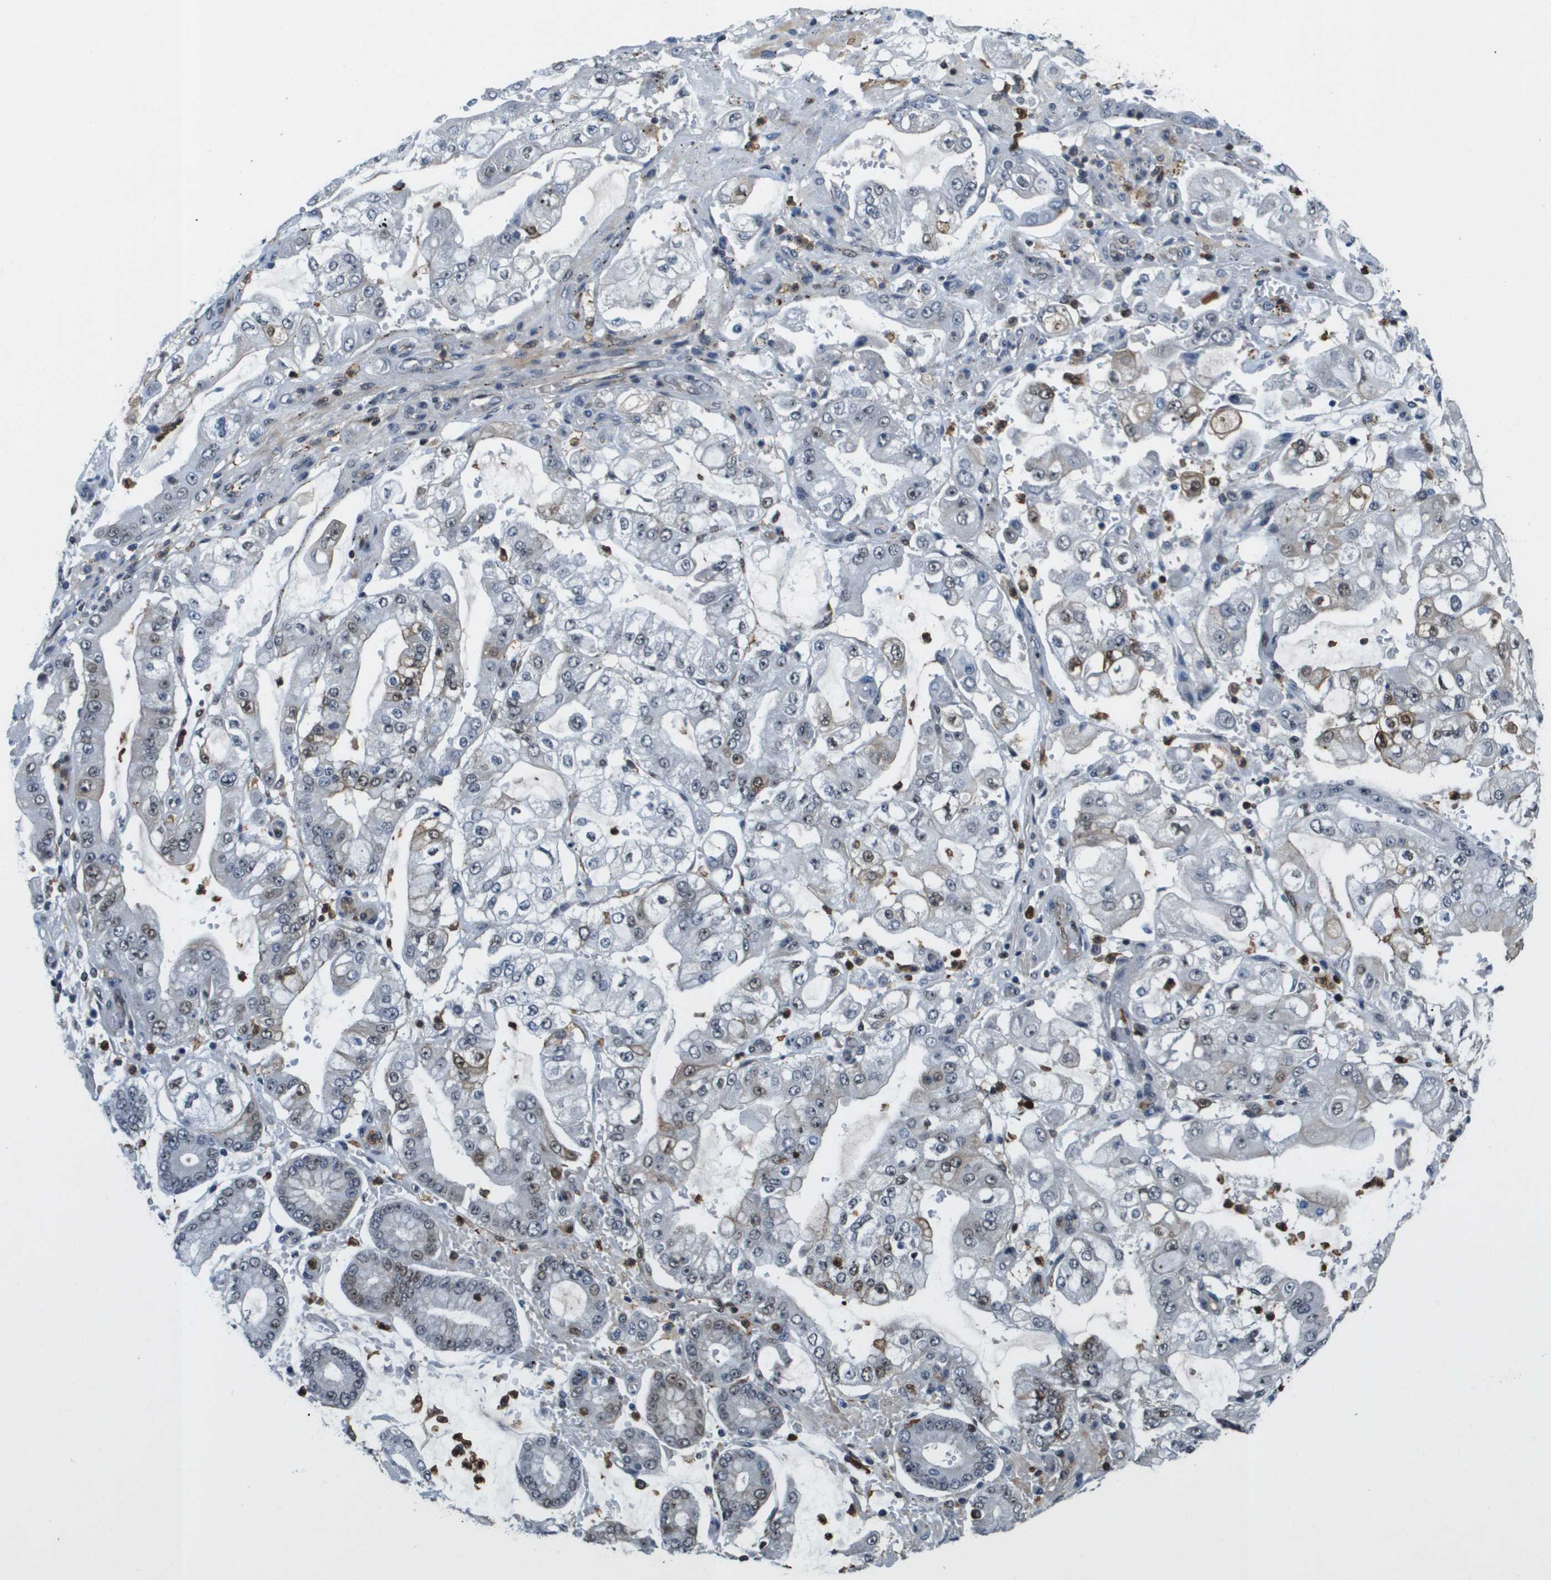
{"staining": {"intensity": "weak", "quantity": "<25%", "location": "nuclear"}, "tissue": "stomach cancer", "cell_type": "Tumor cells", "image_type": "cancer", "snomed": [{"axis": "morphology", "description": "Adenocarcinoma, NOS"}, {"axis": "topography", "description": "Stomach"}], "caption": "DAB (3,3'-diaminobenzidine) immunohistochemical staining of human adenocarcinoma (stomach) exhibits no significant positivity in tumor cells.", "gene": "EP400", "patient": {"sex": "male", "age": 76}}